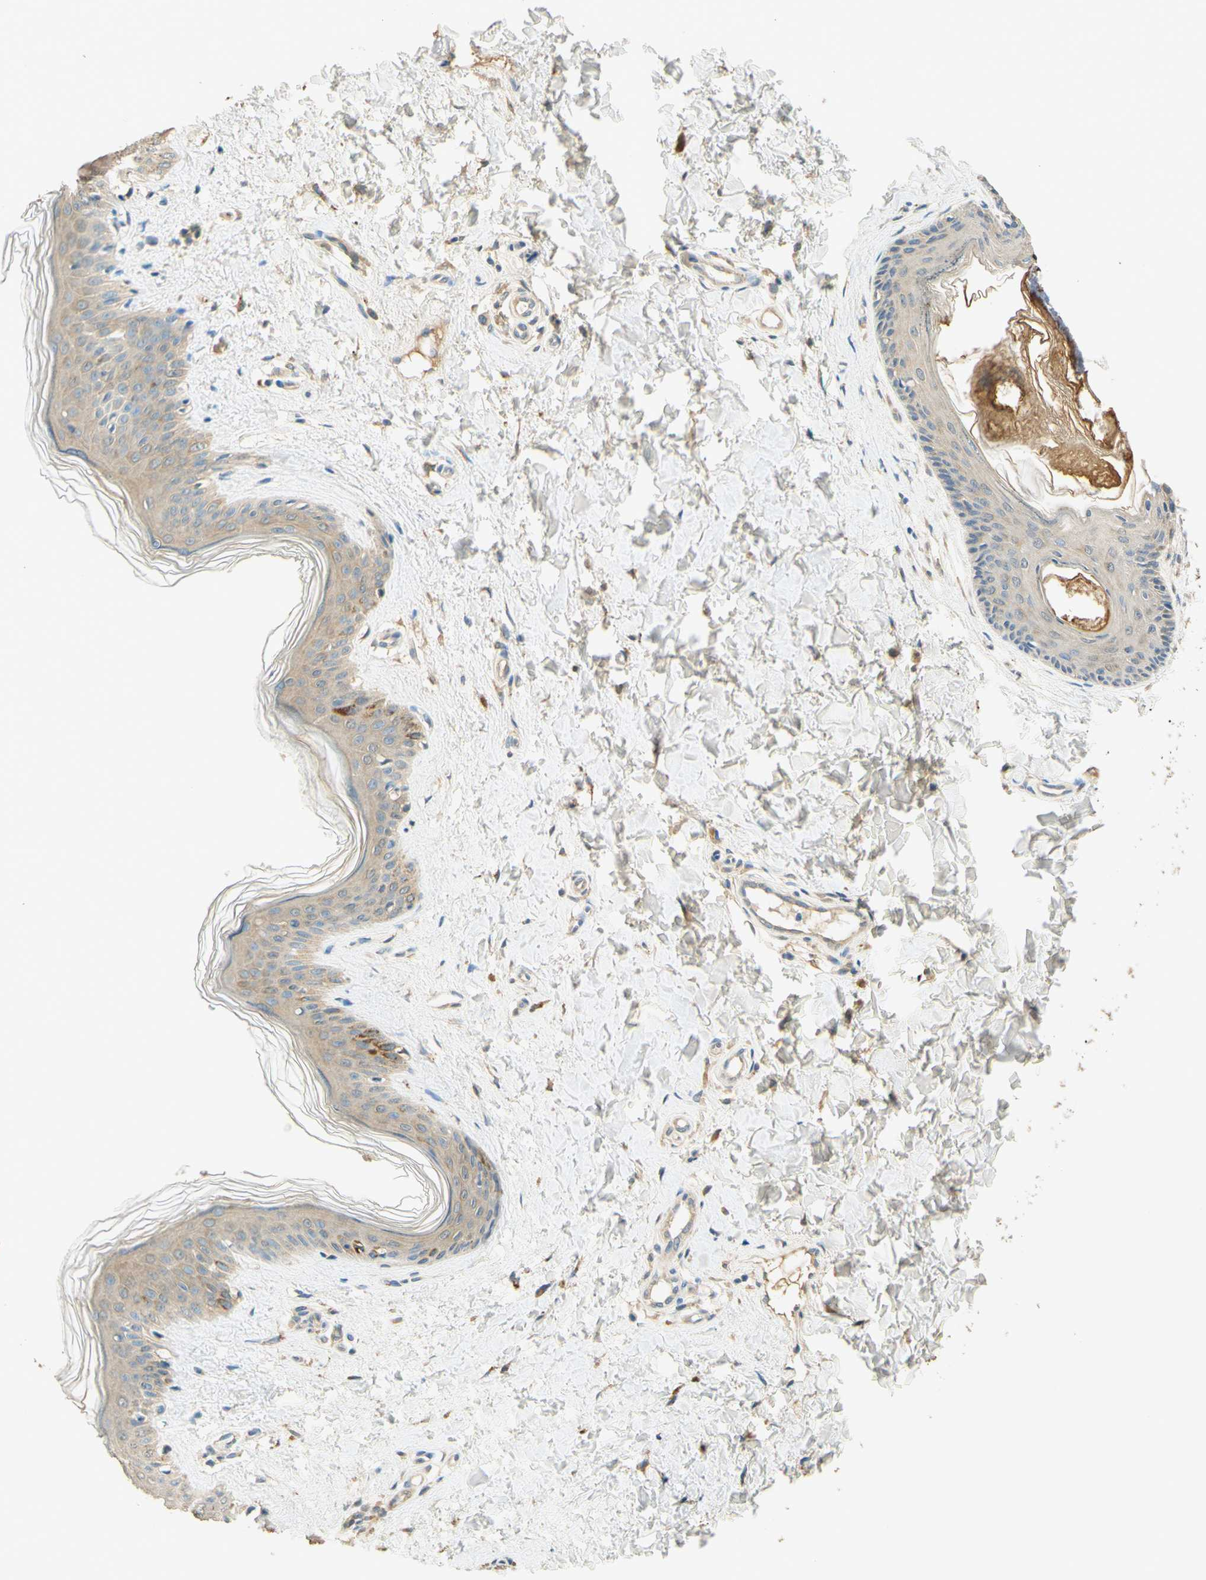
{"staining": {"intensity": "moderate", "quantity": ">75%", "location": "cytoplasmic/membranous"}, "tissue": "skin", "cell_type": "Fibroblasts", "image_type": "normal", "snomed": [{"axis": "morphology", "description": "Normal tissue, NOS"}, {"axis": "topography", "description": "Skin"}], "caption": "High-magnification brightfield microscopy of normal skin stained with DAB (3,3'-diaminobenzidine) (brown) and counterstained with hematoxylin (blue). fibroblasts exhibit moderate cytoplasmic/membranous expression is seen in about>75% of cells.", "gene": "ENTREP2", "patient": {"sex": "female", "age": 41}}